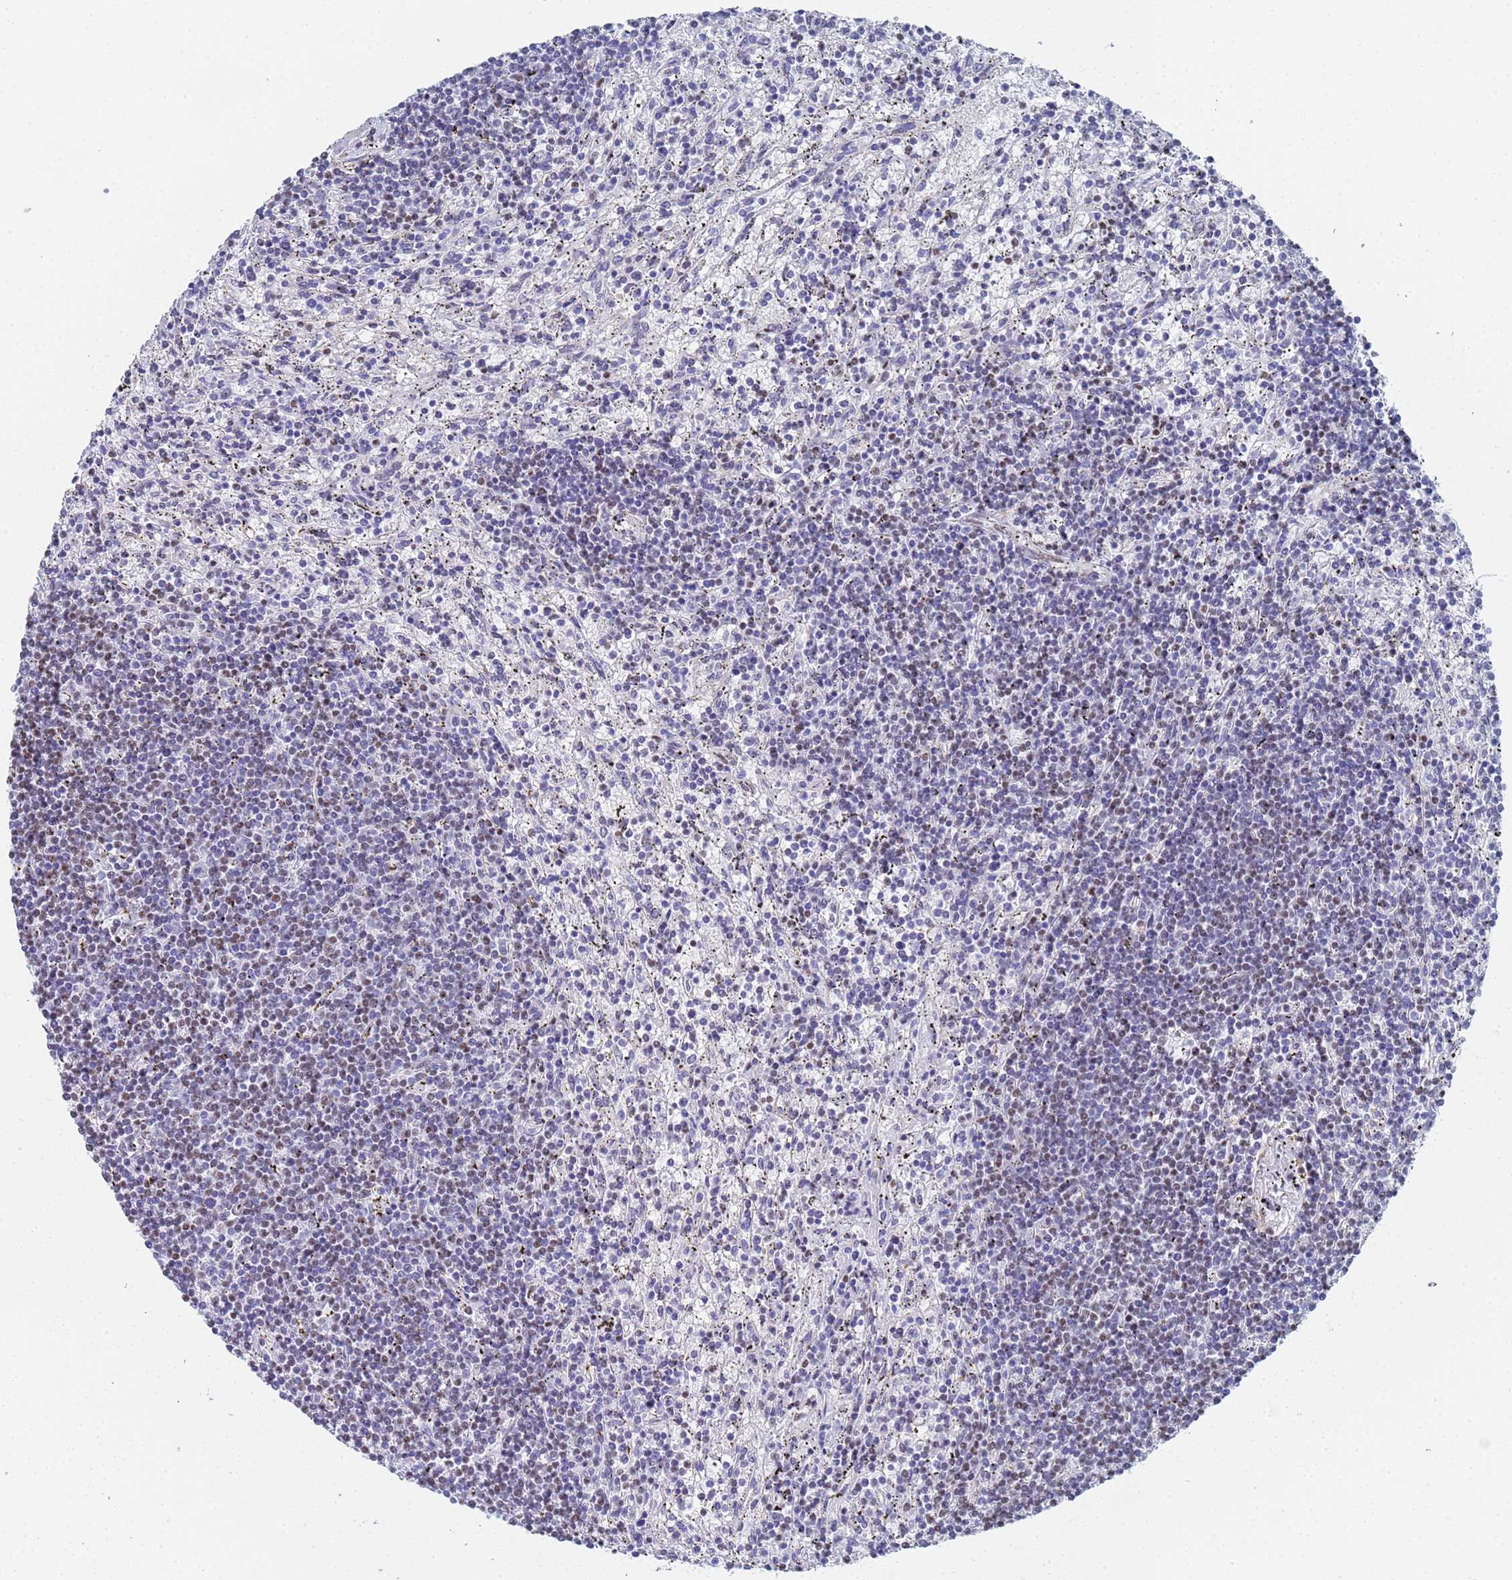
{"staining": {"intensity": "moderate", "quantity": "<25%", "location": "nuclear"}, "tissue": "lymphoma", "cell_type": "Tumor cells", "image_type": "cancer", "snomed": [{"axis": "morphology", "description": "Malignant lymphoma, non-Hodgkin's type, Low grade"}, {"axis": "topography", "description": "Spleen"}], "caption": "Immunohistochemical staining of human low-grade malignant lymphoma, non-Hodgkin's type demonstrates moderate nuclear protein expression in about <25% of tumor cells.", "gene": "PRRT4", "patient": {"sex": "male", "age": 76}}